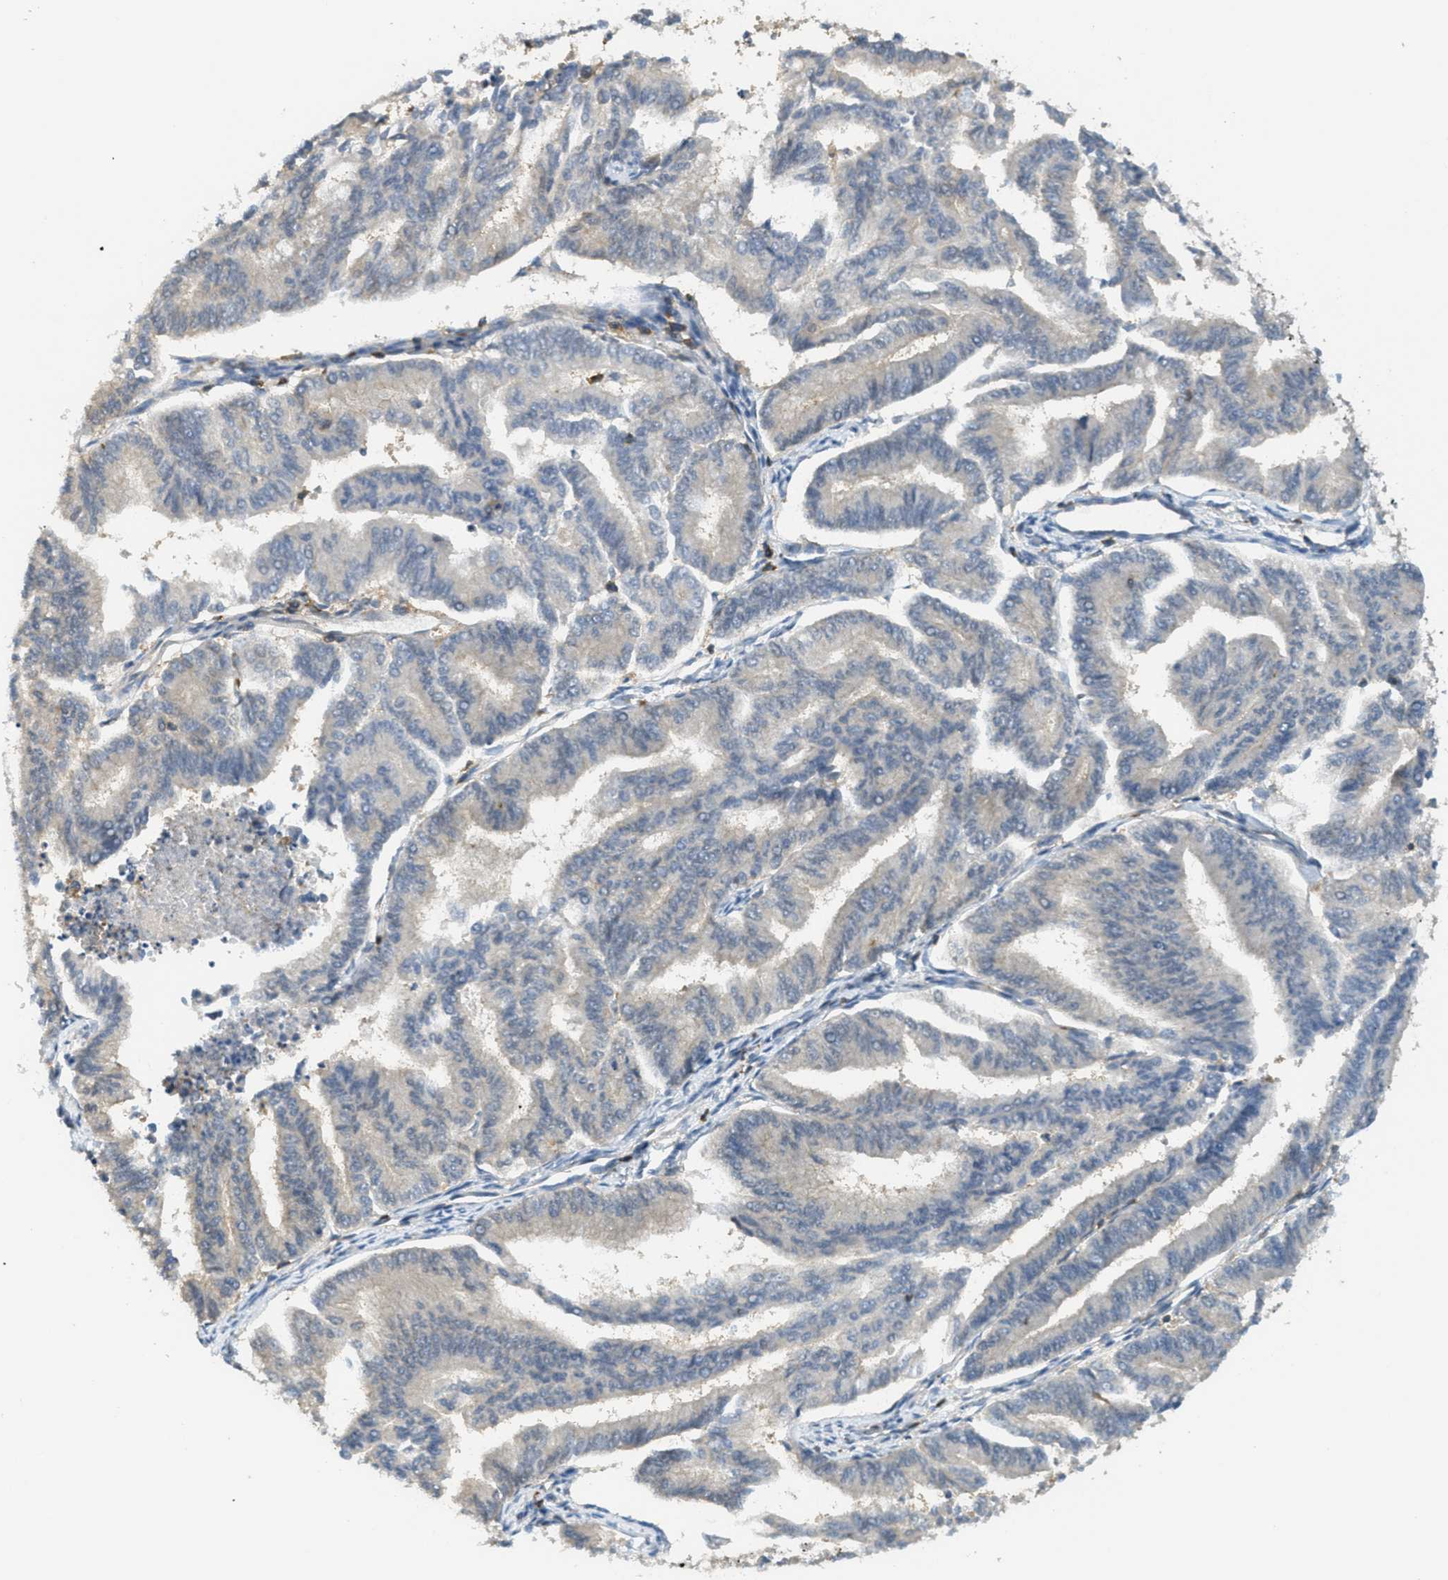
{"staining": {"intensity": "weak", "quantity": "<25%", "location": "cytoplasmic/membranous"}, "tissue": "endometrial cancer", "cell_type": "Tumor cells", "image_type": "cancer", "snomed": [{"axis": "morphology", "description": "Adenocarcinoma, NOS"}, {"axis": "topography", "description": "Endometrium"}], "caption": "Immunohistochemical staining of human endometrial cancer displays no significant expression in tumor cells.", "gene": "GRIK2", "patient": {"sex": "female", "age": 79}}